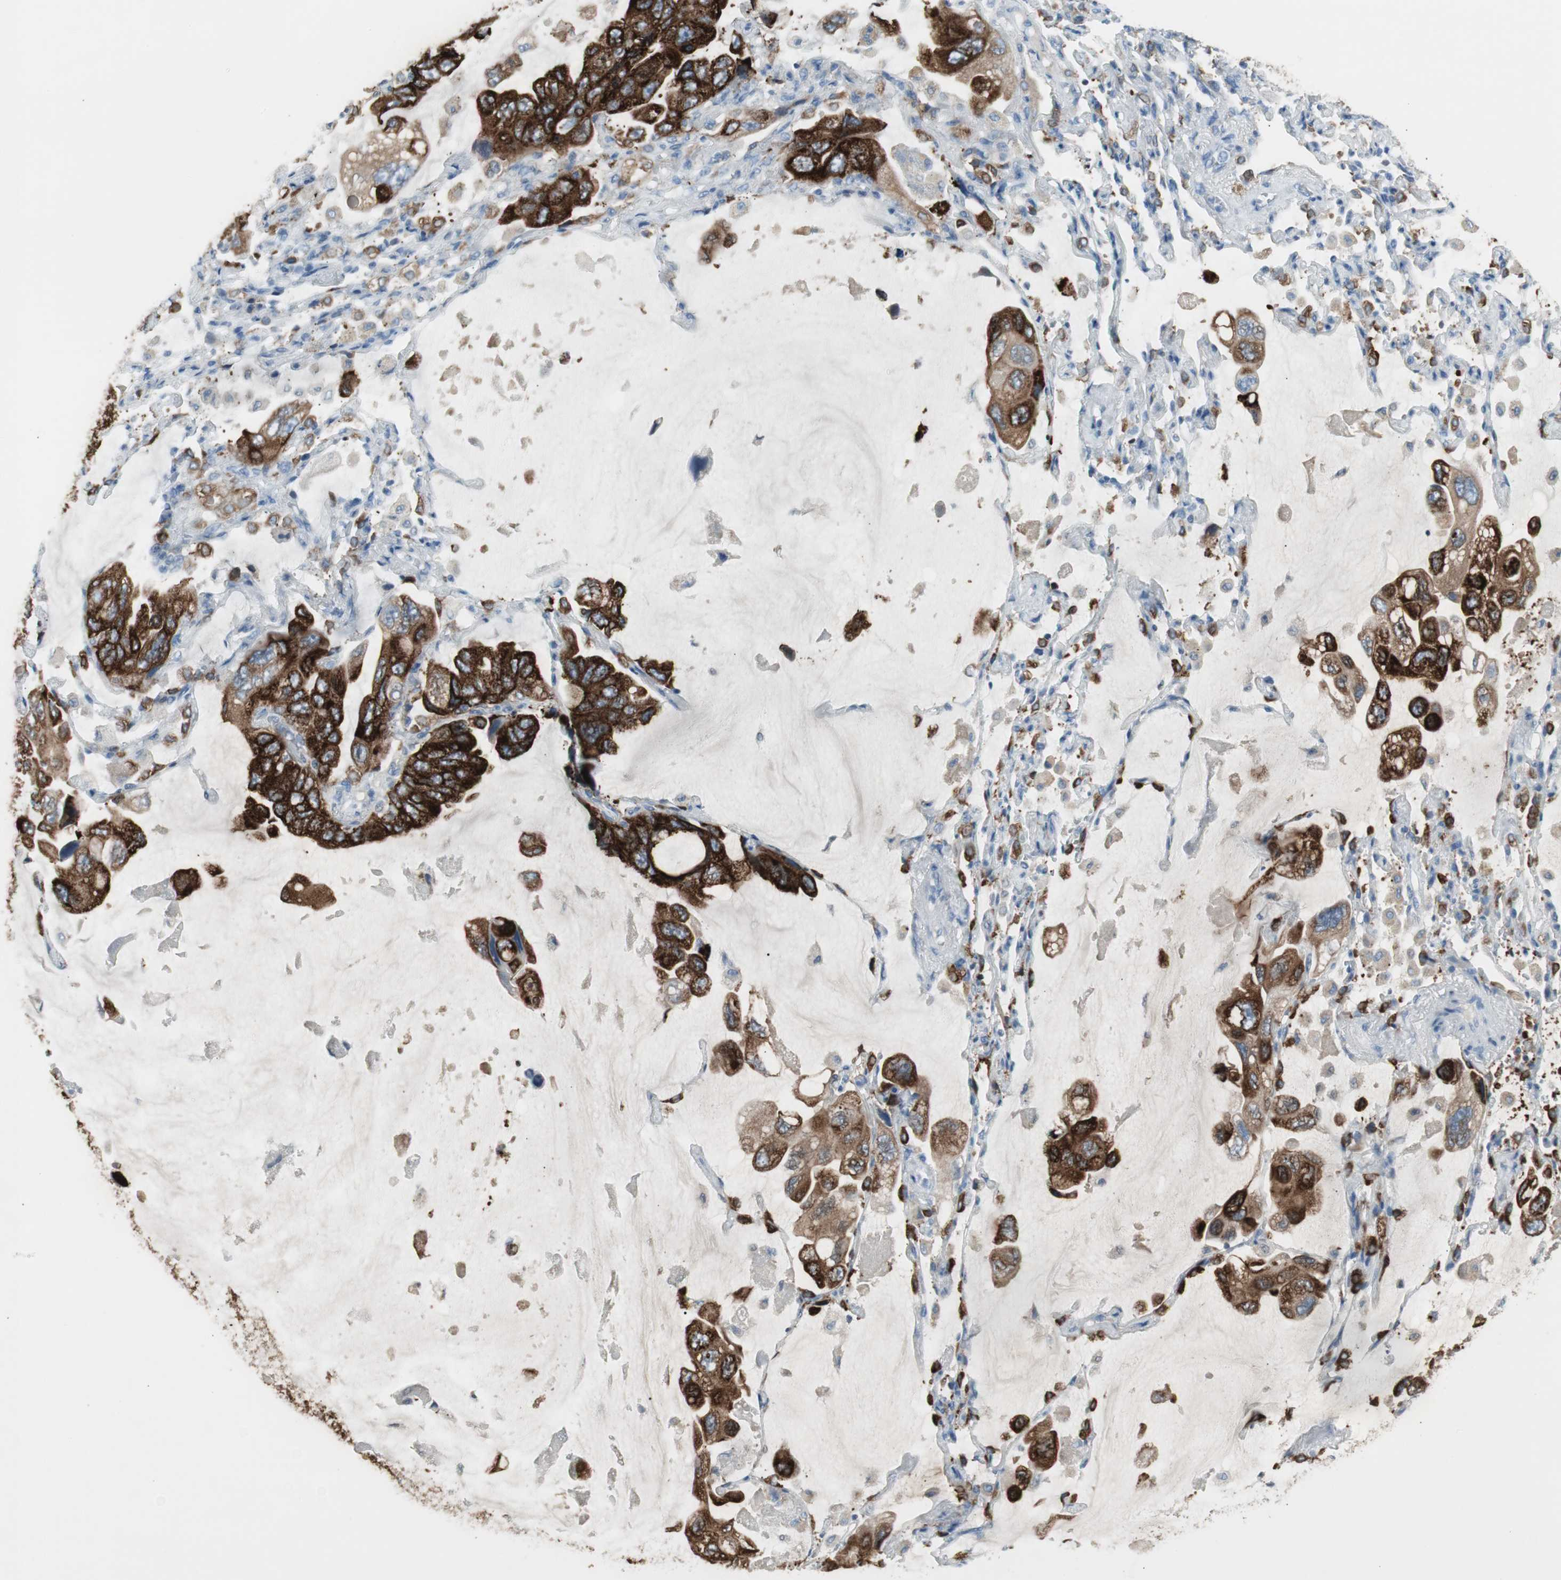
{"staining": {"intensity": "strong", "quantity": ">75%", "location": "cytoplasmic/membranous"}, "tissue": "lung cancer", "cell_type": "Tumor cells", "image_type": "cancer", "snomed": [{"axis": "morphology", "description": "Squamous cell carcinoma, NOS"}, {"axis": "topography", "description": "Lung"}], "caption": "Immunohistochemistry (DAB (3,3'-diaminobenzidine)) staining of lung cancer exhibits strong cytoplasmic/membranous protein positivity in about >75% of tumor cells. (Stains: DAB in brown, nuclei in blue, Microscopy: brightfield microscopy at high magnification).", "gene": "AGR2", "patient": {"sex": "female", "age": 73}}